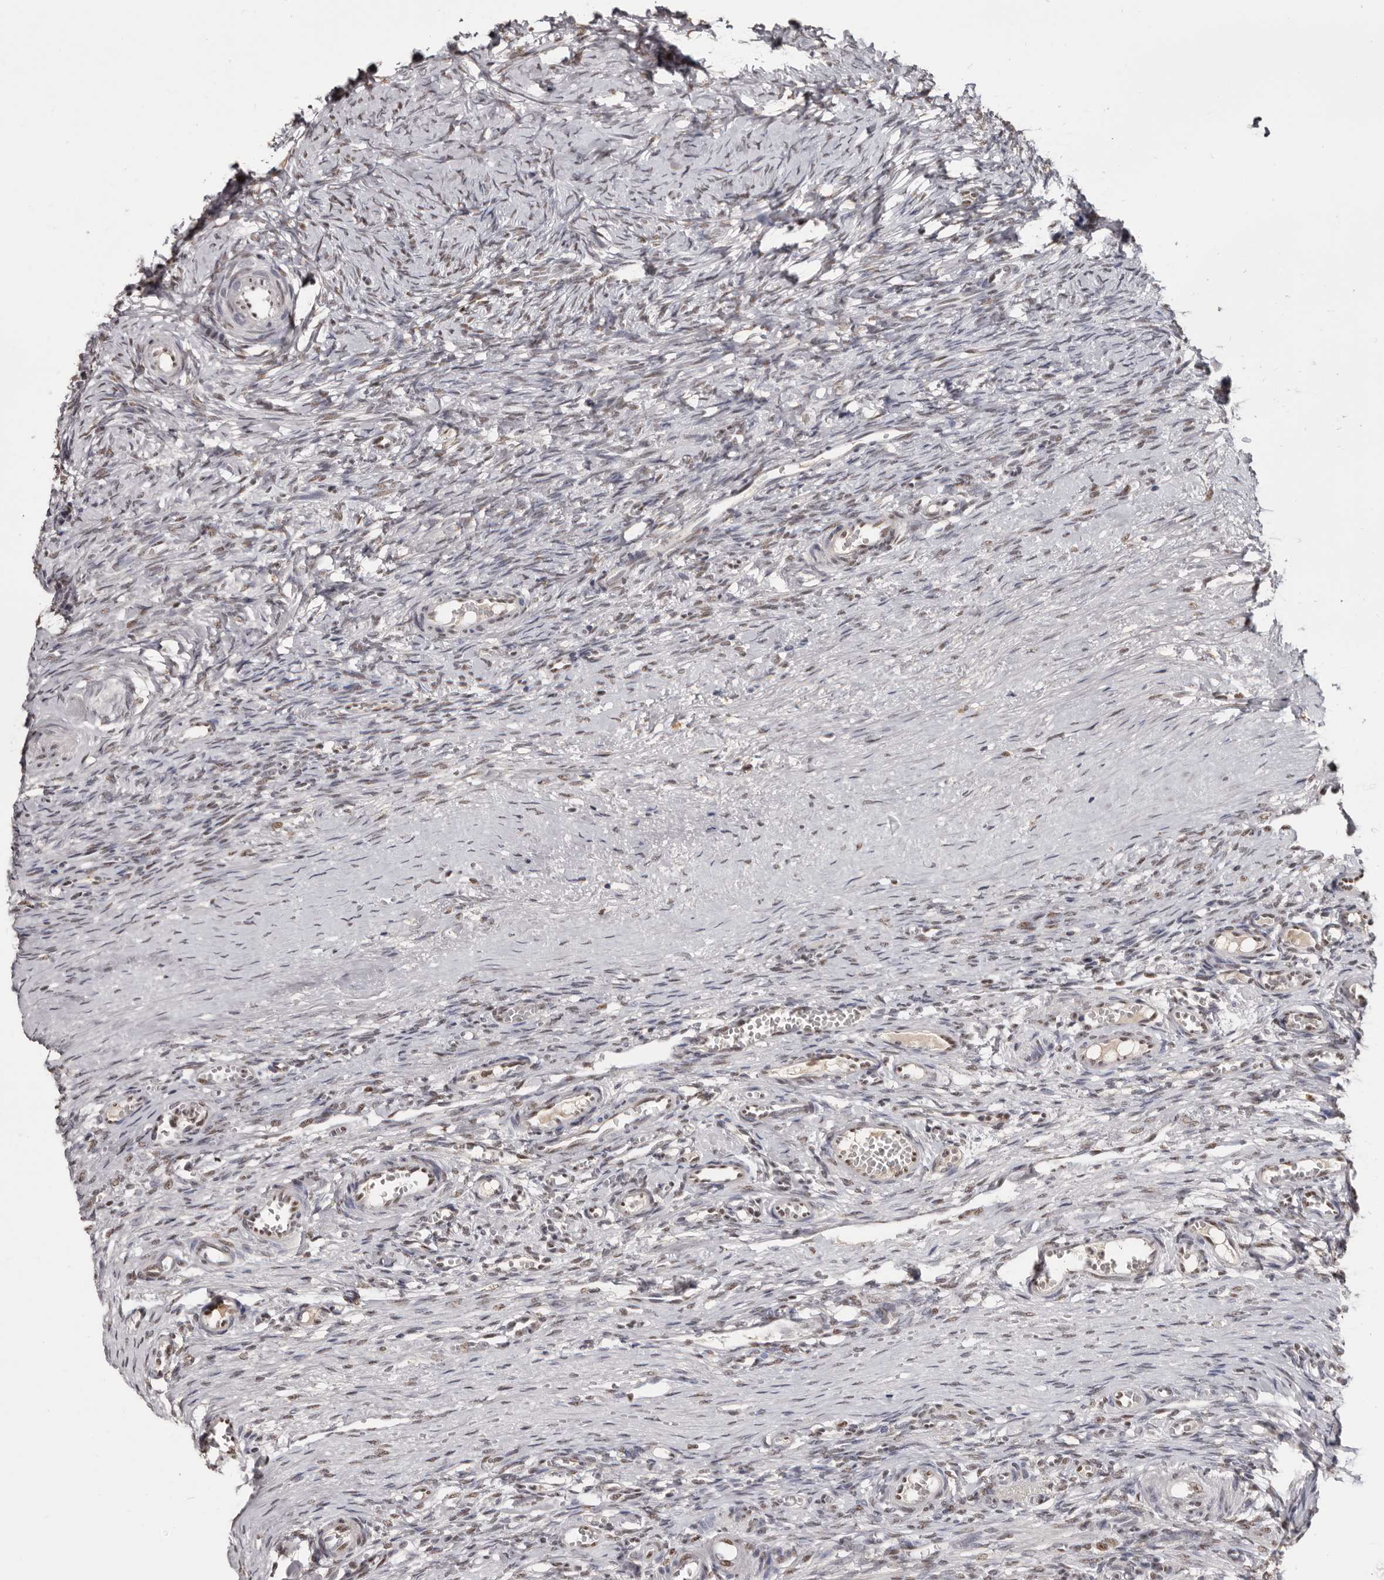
{"staining": {"intensity": "moderate", "quantity": "<25%", "location": "nuclear"}, "tissue": "ovary", "cell_type": "Ovarian stroma cells", "image_type": "normal", "snomed": [{"axis": "morphology", "description": "Adenocarcinoma, NOS"}, {"axis": "topography", "description": "Endometrium"}], "caption": "Protein staining displays moderate nuclear staining in approximately <25% of ovarian stroma cells in unremarkable ovary.", "gene": "SCAF4", "patient": {"sex": "female", "age": 32}}